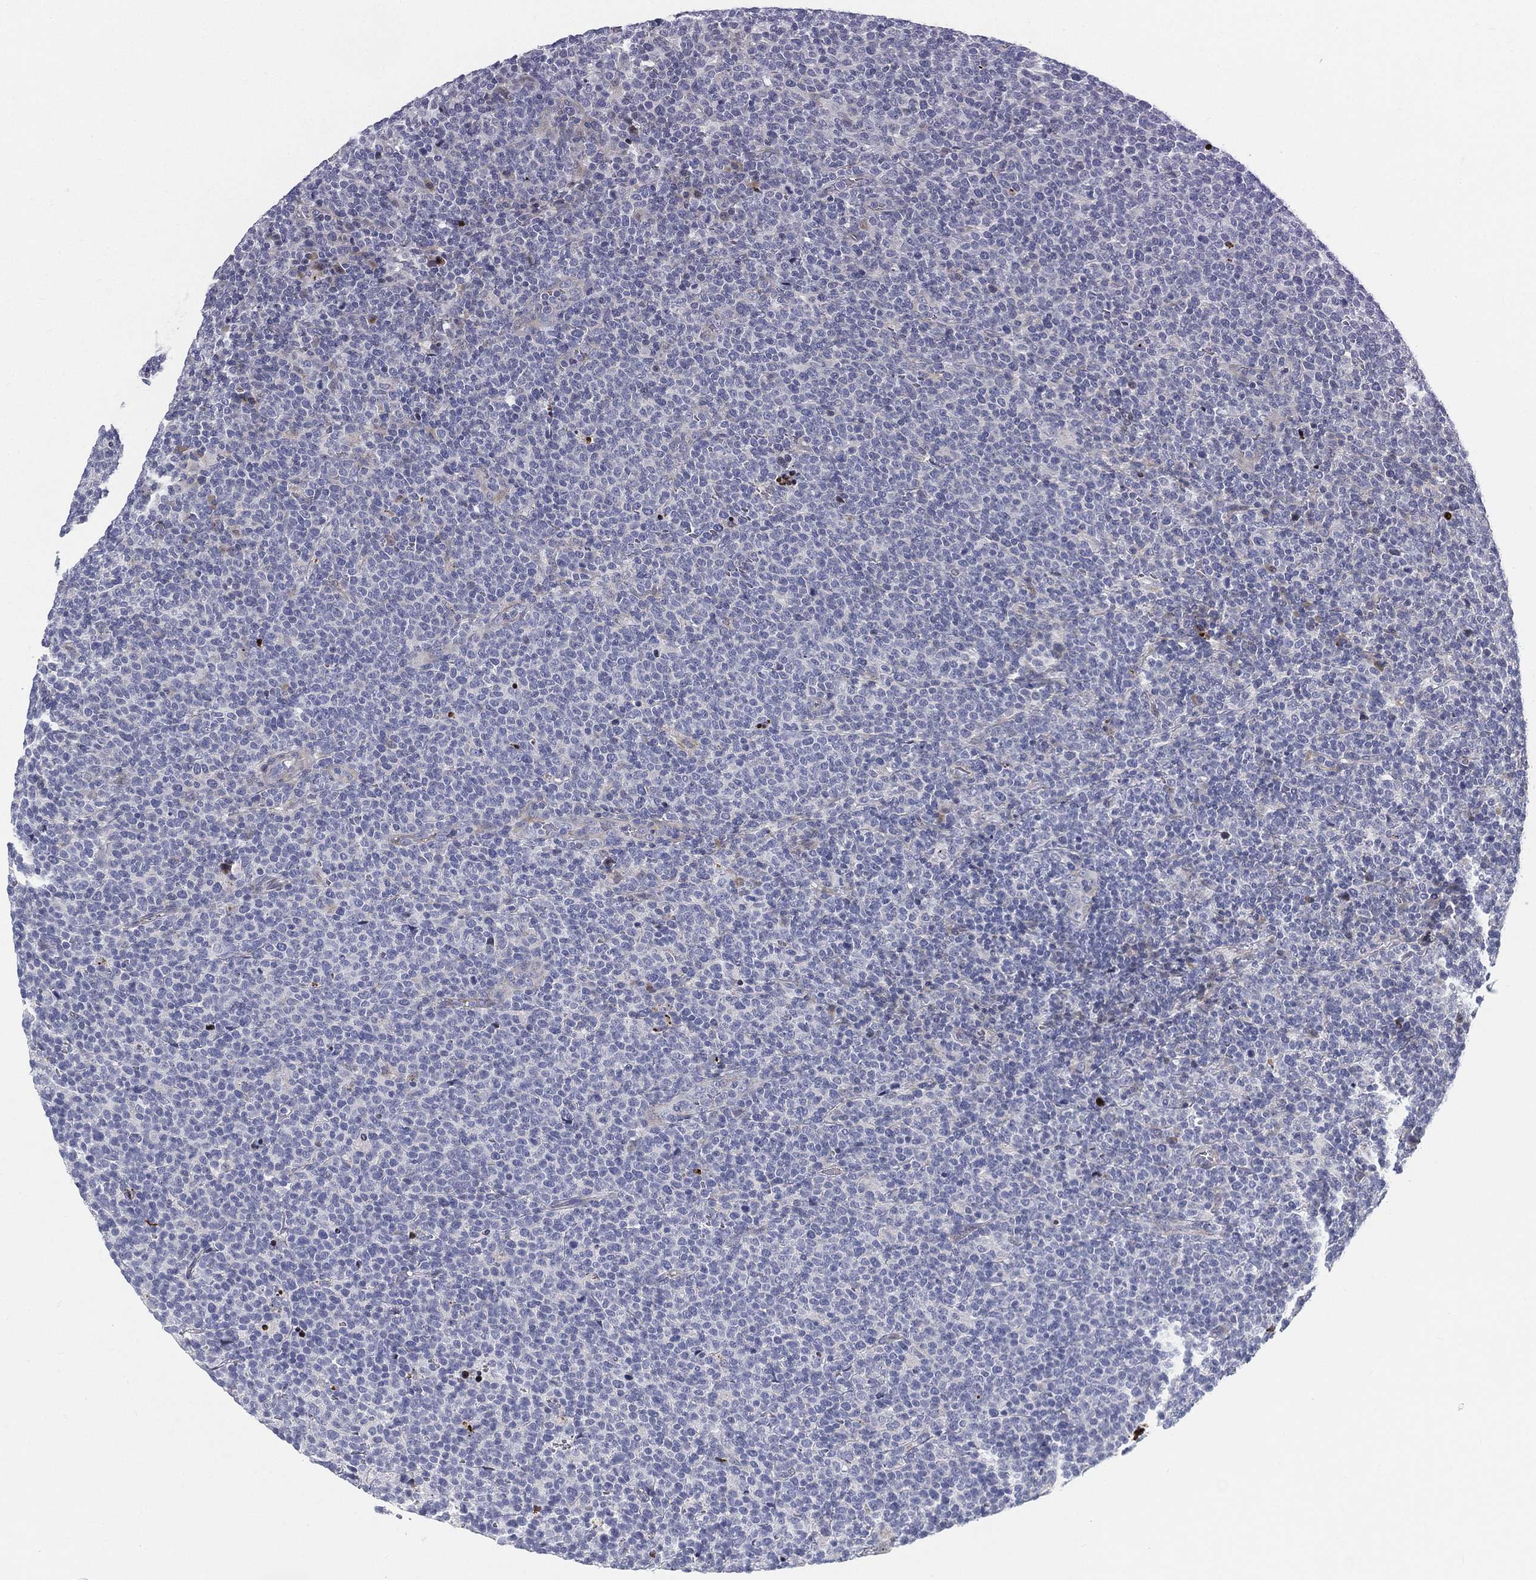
{"staining": {"intensity": "negative", "quantity": "none", "location": "none"}, "tissue": "lymphoma", "cell_type": "Tumor cells", "image_type": "cancer", "snomed": [{"axis": "morphology", "description": "Malignant lymphoma, non-Hodgkin's type, High grade"}, {"axis": "topography", "description": "Lymph node"}], "caption": "High-grade malignant lymphoma, non-Hodgkin's type stained for a protein using IHC demonstrates no positivity tumor cells.", "gene": "SPPL2C", "patient": {"sex": "male", "age": 61}}